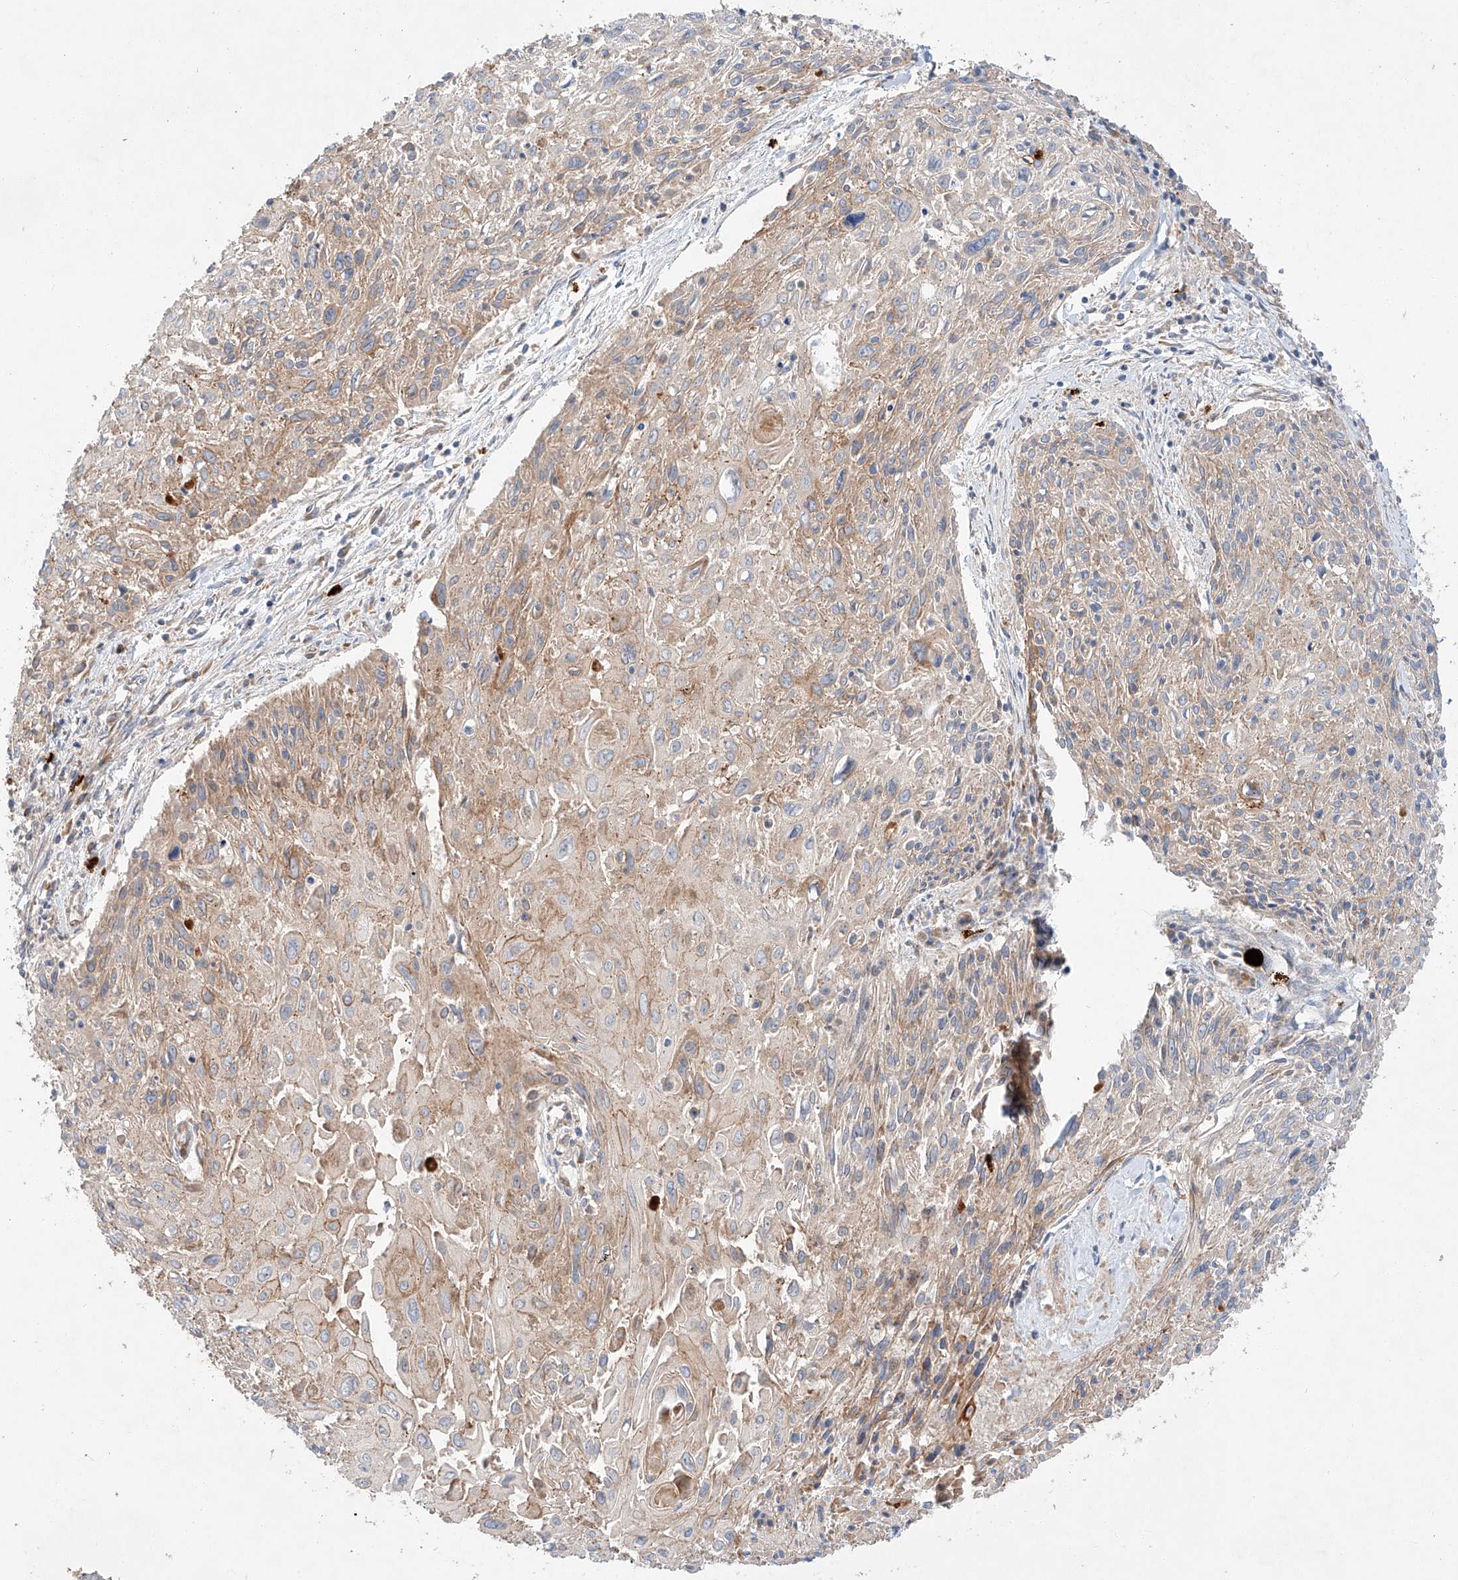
{"staining": {"intensity": "moderate", "quantity": "<25%", "location": "cytoplasmic/membranous"}, "tissue": "cervical cancer", "cell_type": "Tumor cells", "image_type": "cancer", "snomed": [{"axis": "morphology", "description": "Squamous cell carcinoma, NOS"}, {"axis": "topography", "description": "Cervix"}], "caption": "The photomicrograph shows immunohistochemical staining of squamous cell carcinoma (cervical). There is moderate cytoplasmic/membranous expression is seen in approximately <25% of tumor cells. Nuclei are stained in blue.", "gene": "MINDY4", "patient": {"sex": "female", "age": 51}}